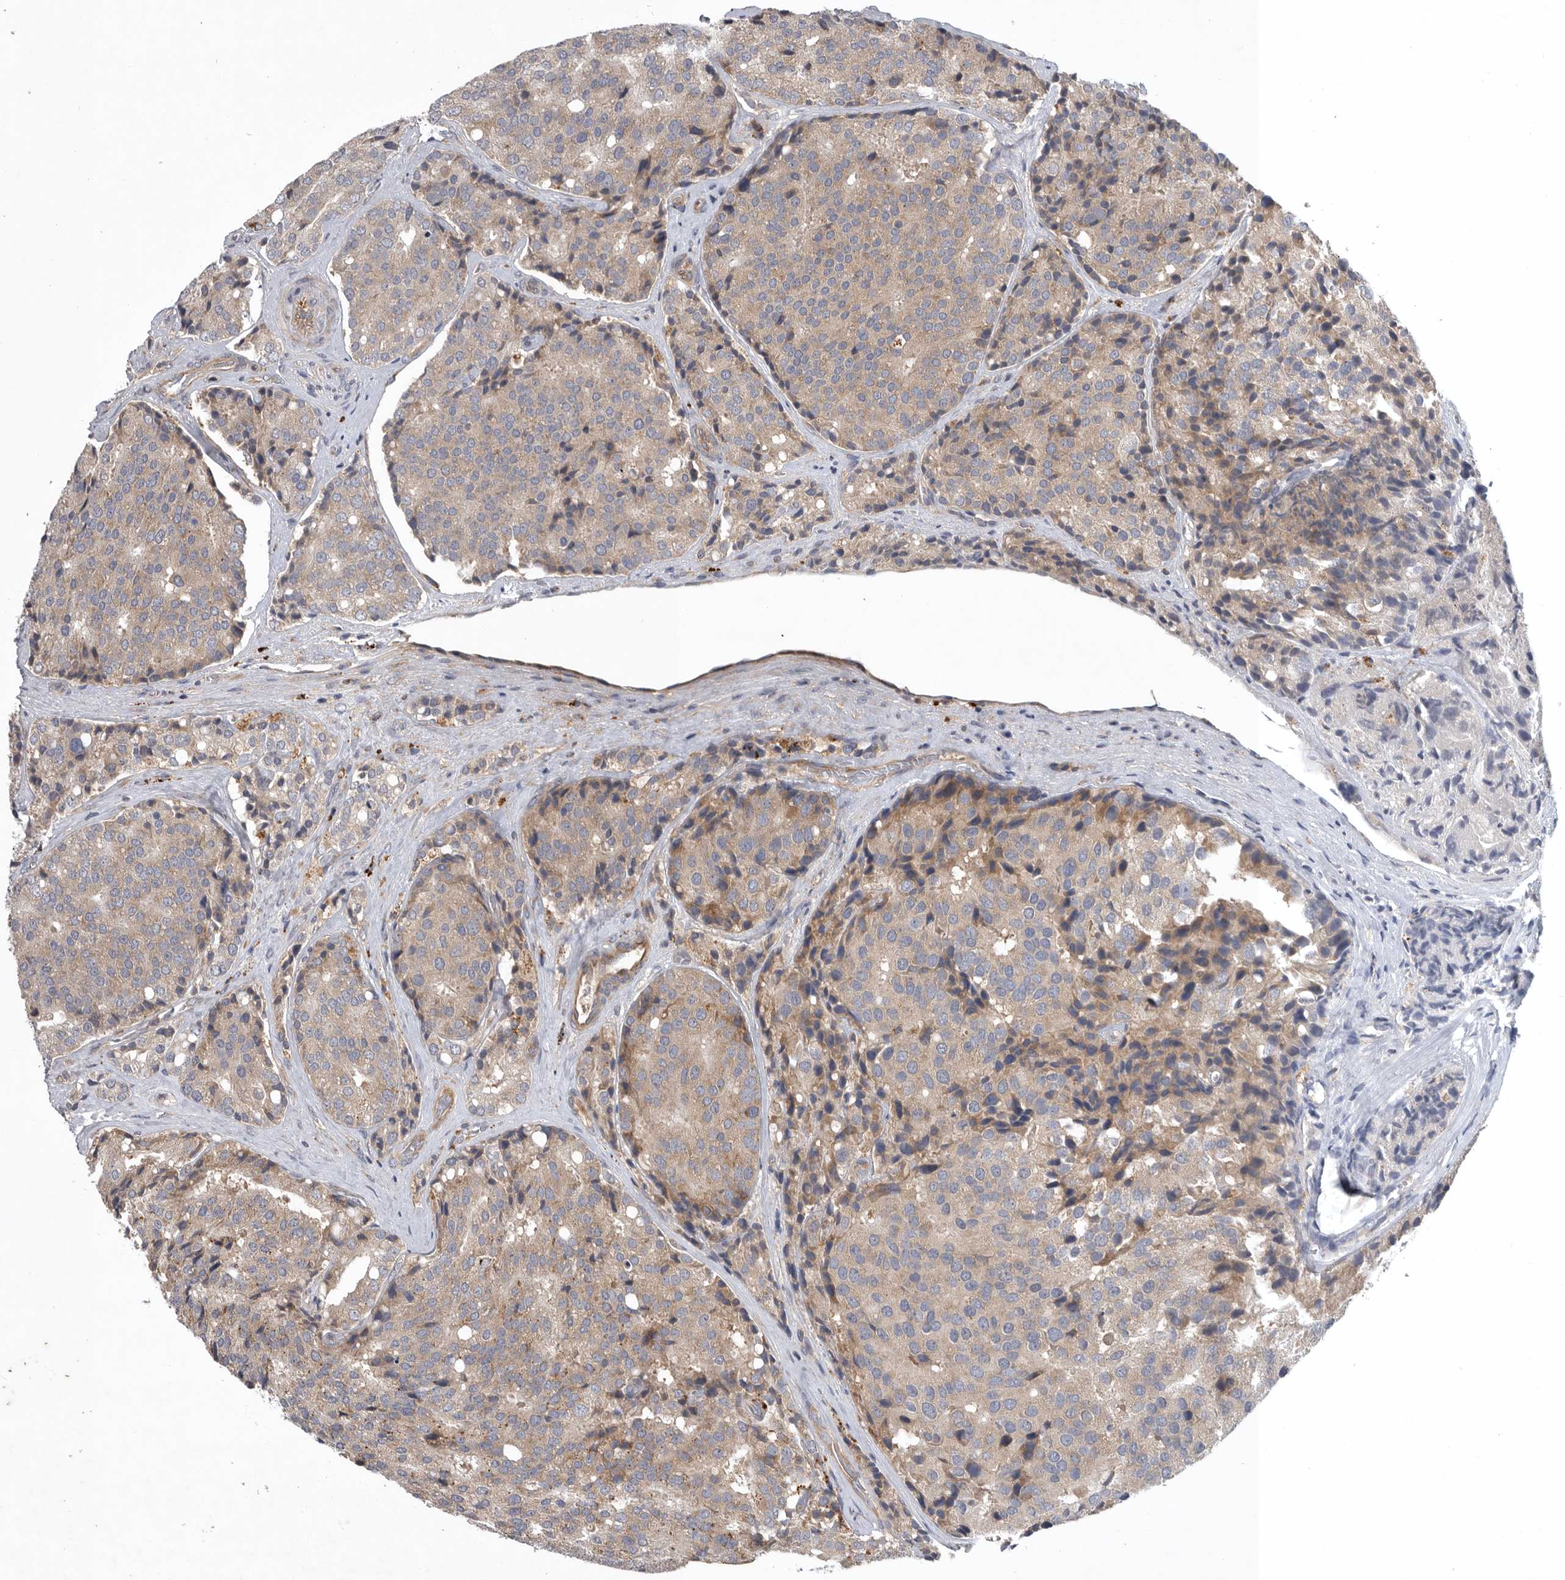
{"staining": {"intensity": "weak", "quantity": "25%-75%", "location": "cytoplasmic/membranous"}, "tissue": "prostate cancer", "cell_type": "Tumor cells", "image_type": "cancer", "snomed": [{"axis": "morphology", "description": "Adenocarcinoma, High grade"}, {"axis": "topography", "description": "Prostate"}], "caption": "An image showing weak cytoplasmic/membranous staining in approximately 25%-75% of tumor cells in prostate adenocarcinoma (high-grade), as visualized by brown immunohistochemical staining.", "gene": "C1orf109", "patient": {"sex": "male", "age": 50}}